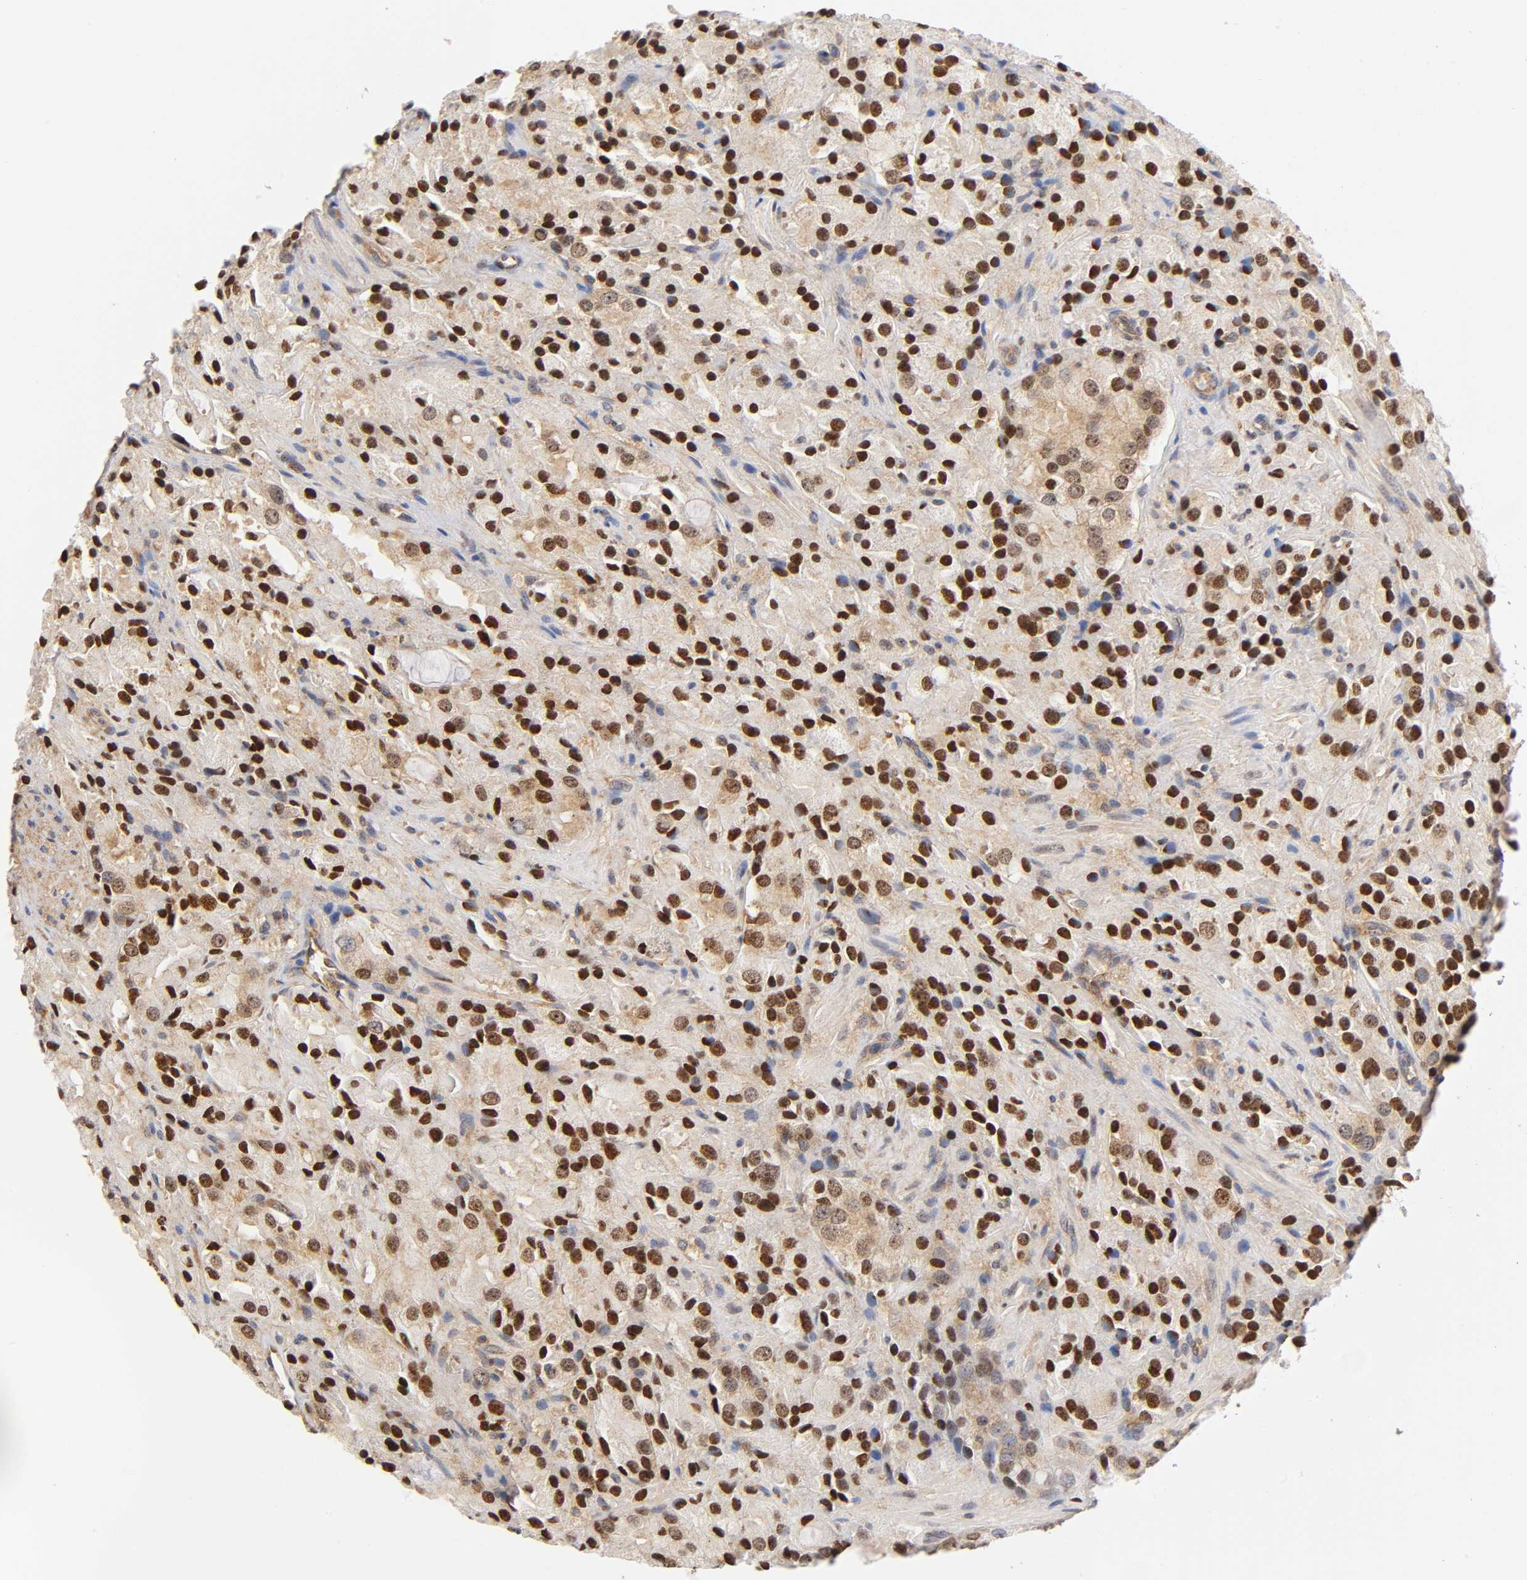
{"staining": {"intensity": "strong", "quantity": ">75%", "location": "nuclear"}, "tissue": "prostate cancer", "cell_type": "Tumor cells", "image_type": "cancer", "snomed": [{"axis": "morphology", "description": "Adenocarcinoma, High grade"}, {"axis": "topography", "description": "Prostate"}], "caption": "High-grade adenocarcinoma (prostate) stained with DAB (3,3'-diaminobenzidine) immunohistochemistry (IHC) exhibits high levels of strong nuclear positivity in approximately >75% of tumor cells. (DAB (3,3'-diaminobenzidine) IHC, brown staining for protein, blue staining for nuclei).", "gene": "PAFAH1B1", "patient": {"sex": "male", "age": 70}}